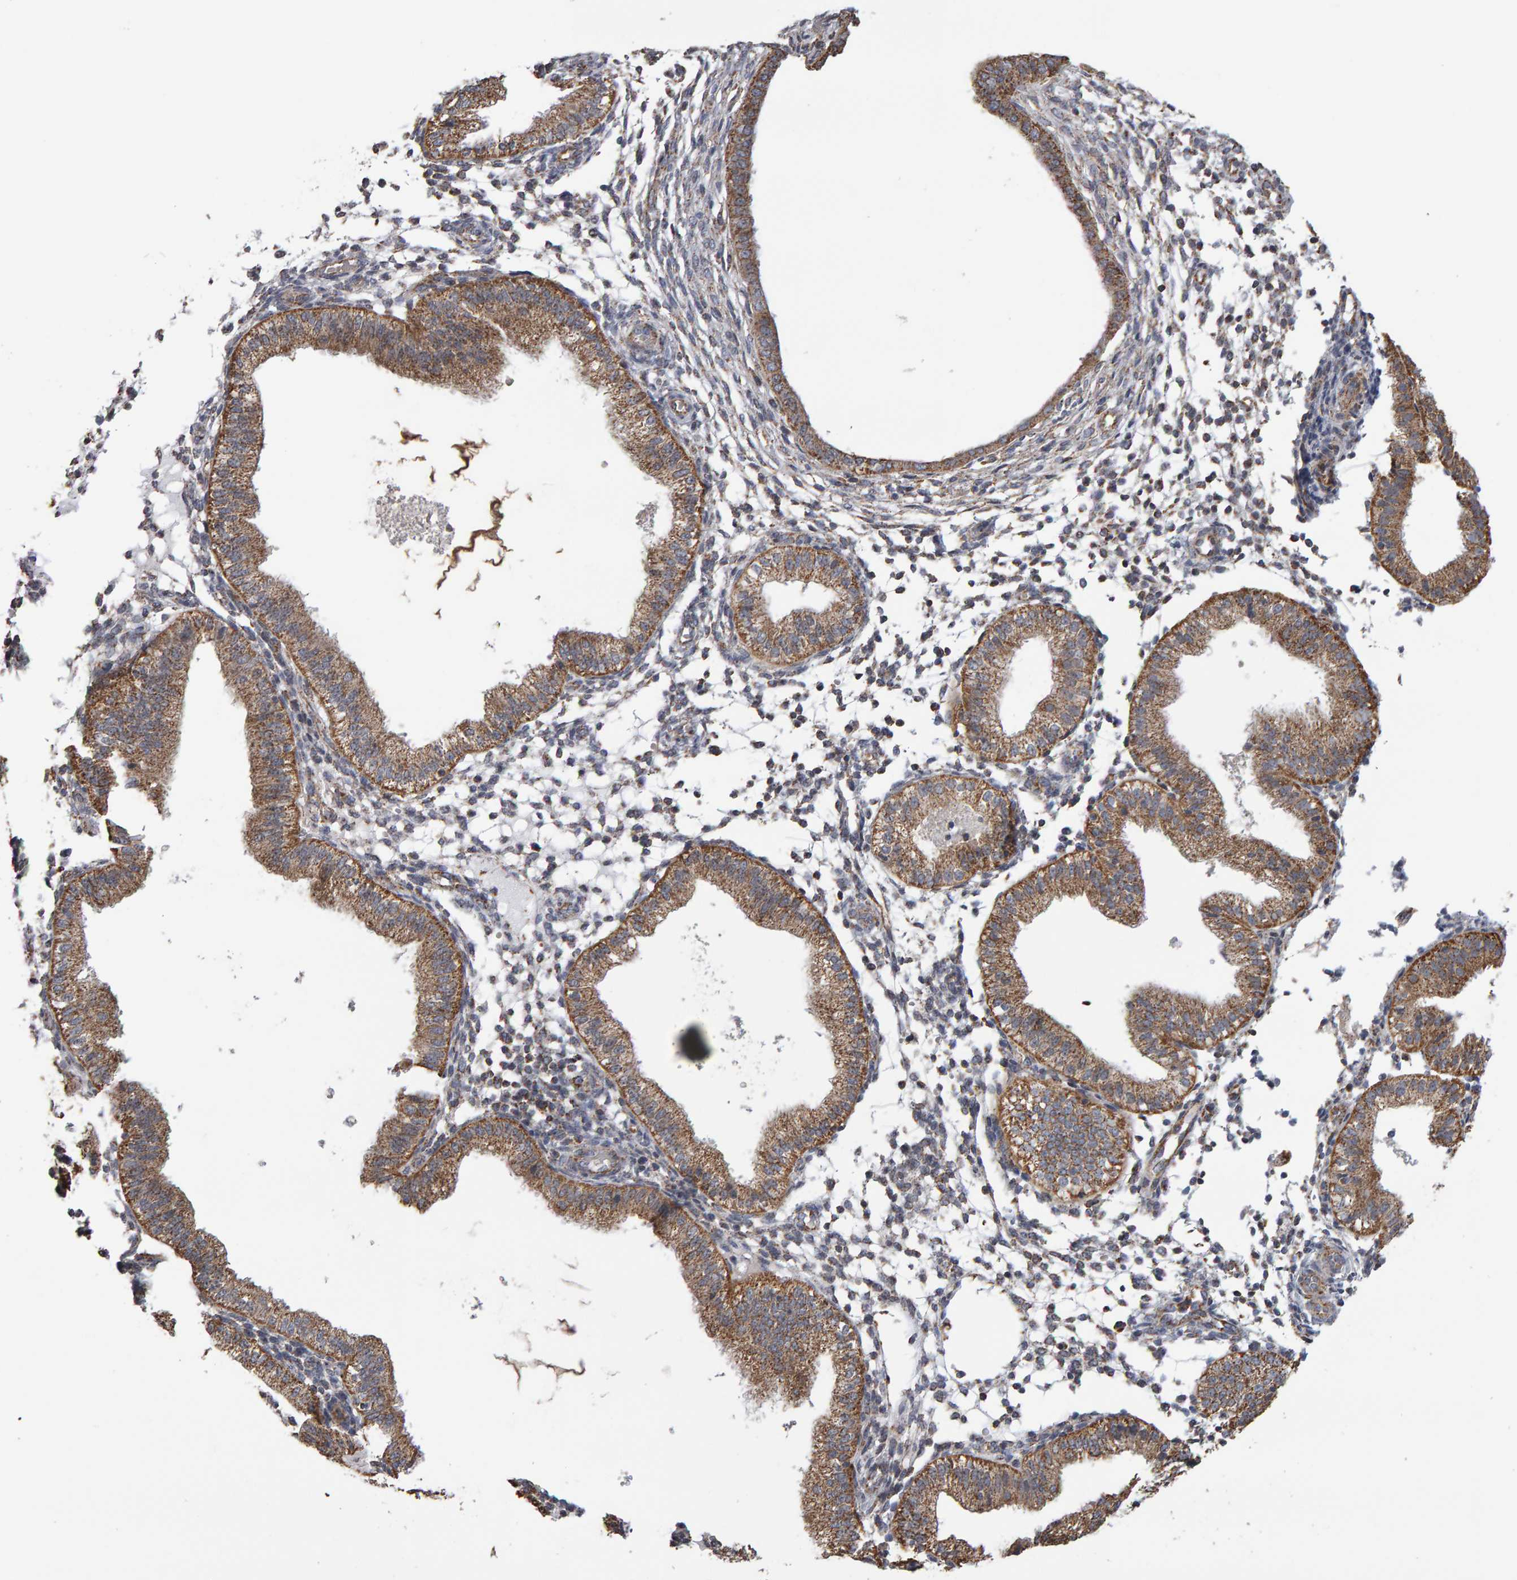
{"staining": {"intensity": "weak", "quantity": "<25%", "location": "cytoplasmic/membranous"}, "tissue": "endometrium", "cell_type": "Cells in endometrial stroma", "image_type": "normal", "snomed": [{"axis": "morphology", "description": "Normal tissue, NOS"}, {"axis": "topography", "description": "Endometrium"}], "caption": "The photomicrograph reveals no staining of cells in endometrial stroma in unremarkable endometrium.", "gene": "TOM1L1", "patient": {"sex": "female", "age": 39}}